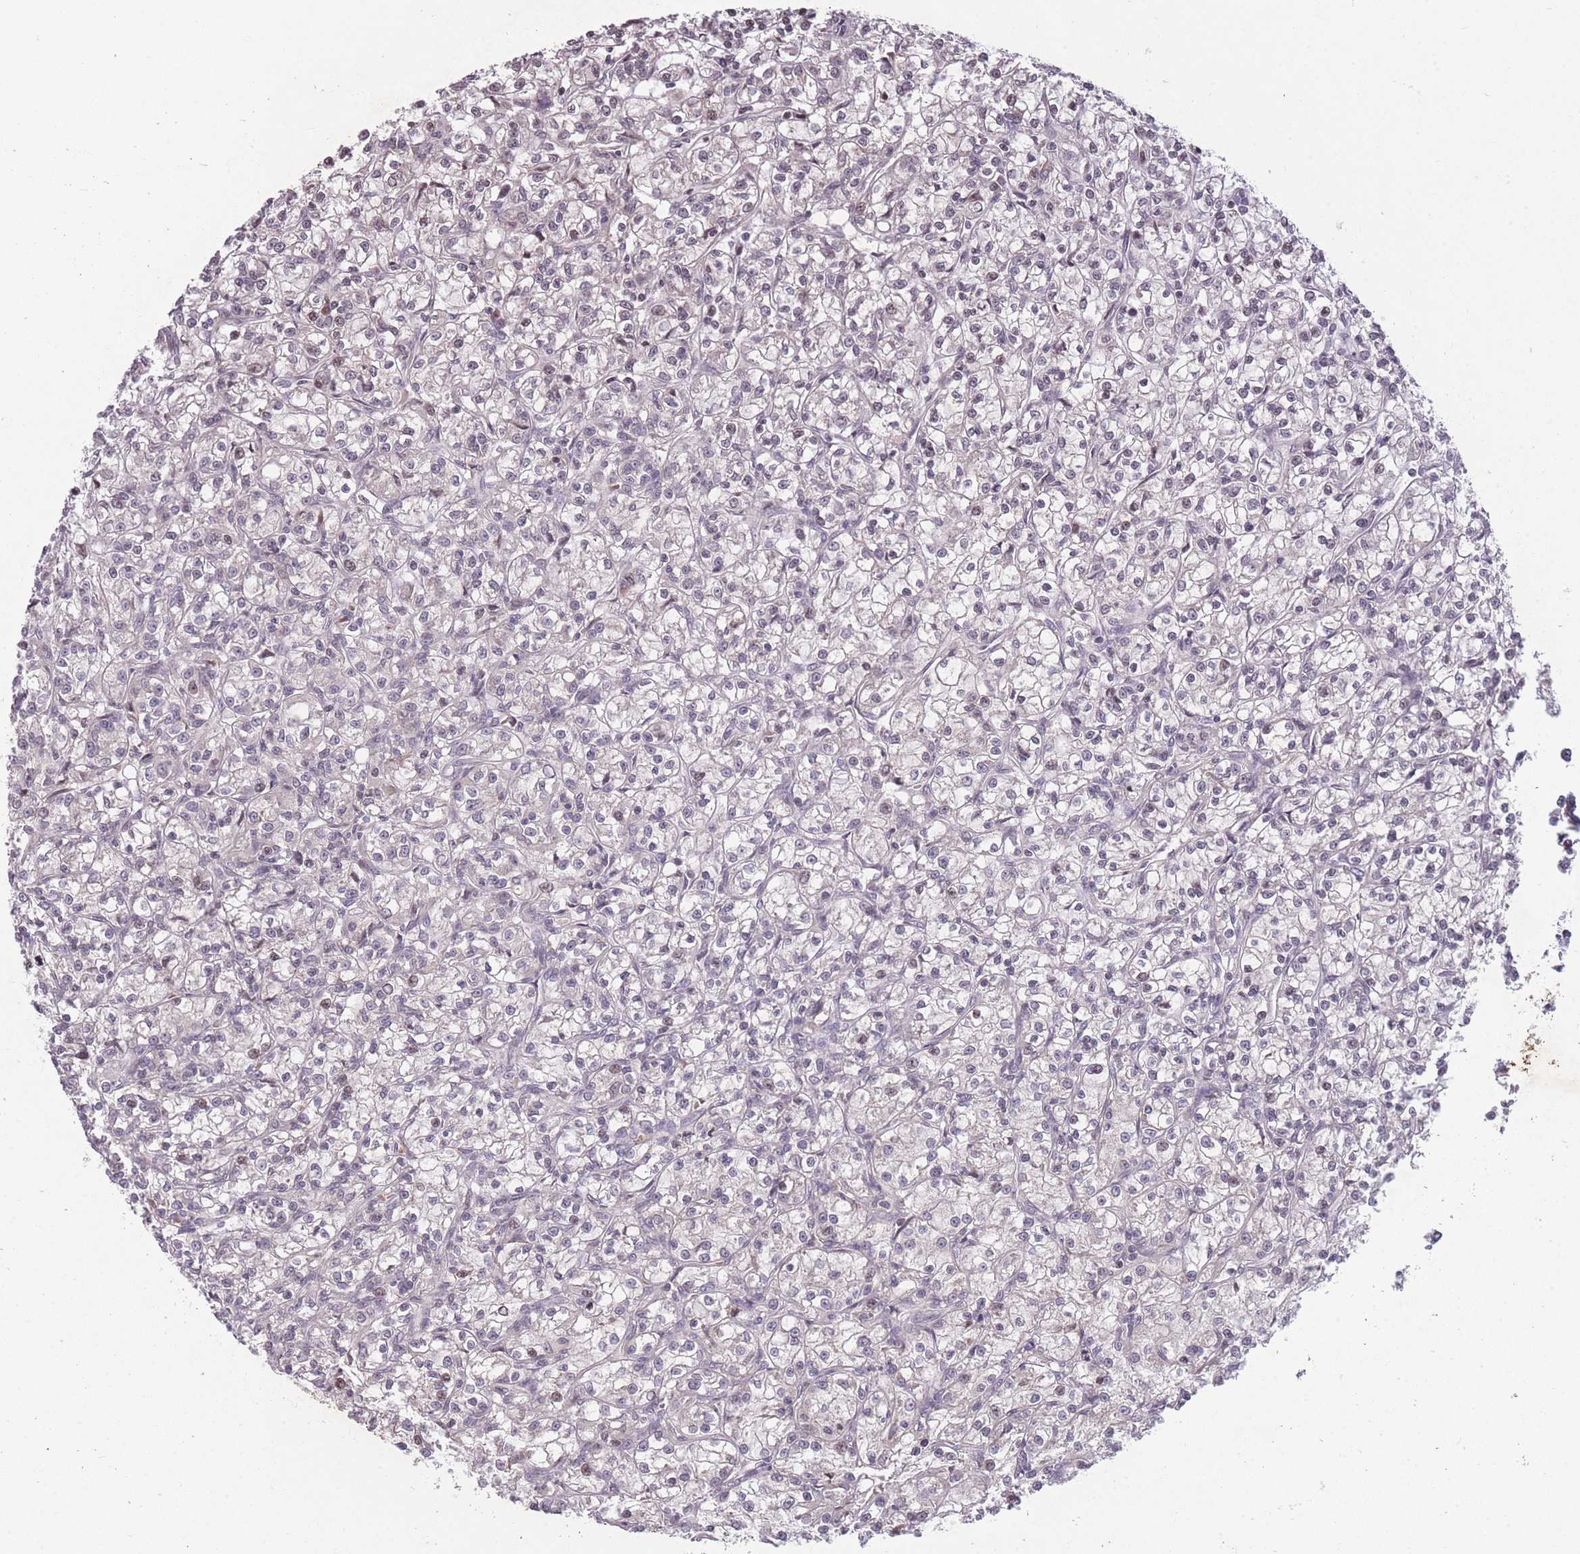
{"staining": {"intensity": "negative", "quantity": "none", "location": "none"}, "tissue": "renal cancer", "cell_type": "Tumor cells", "image_type": "cancer", "snomed": [{"axis": "morphology", "description": "Adenocarcinoma, NOS"}, {"axis": "topography", "description": "Kidney"}], "caption": "DAB (3,3'-diaminobenzidine) immunohistochemical staining of renal cancer displays no significant staining in tumor cells.", "gene": "GGT5", "patient": {"sex": "female", "age": 59}}